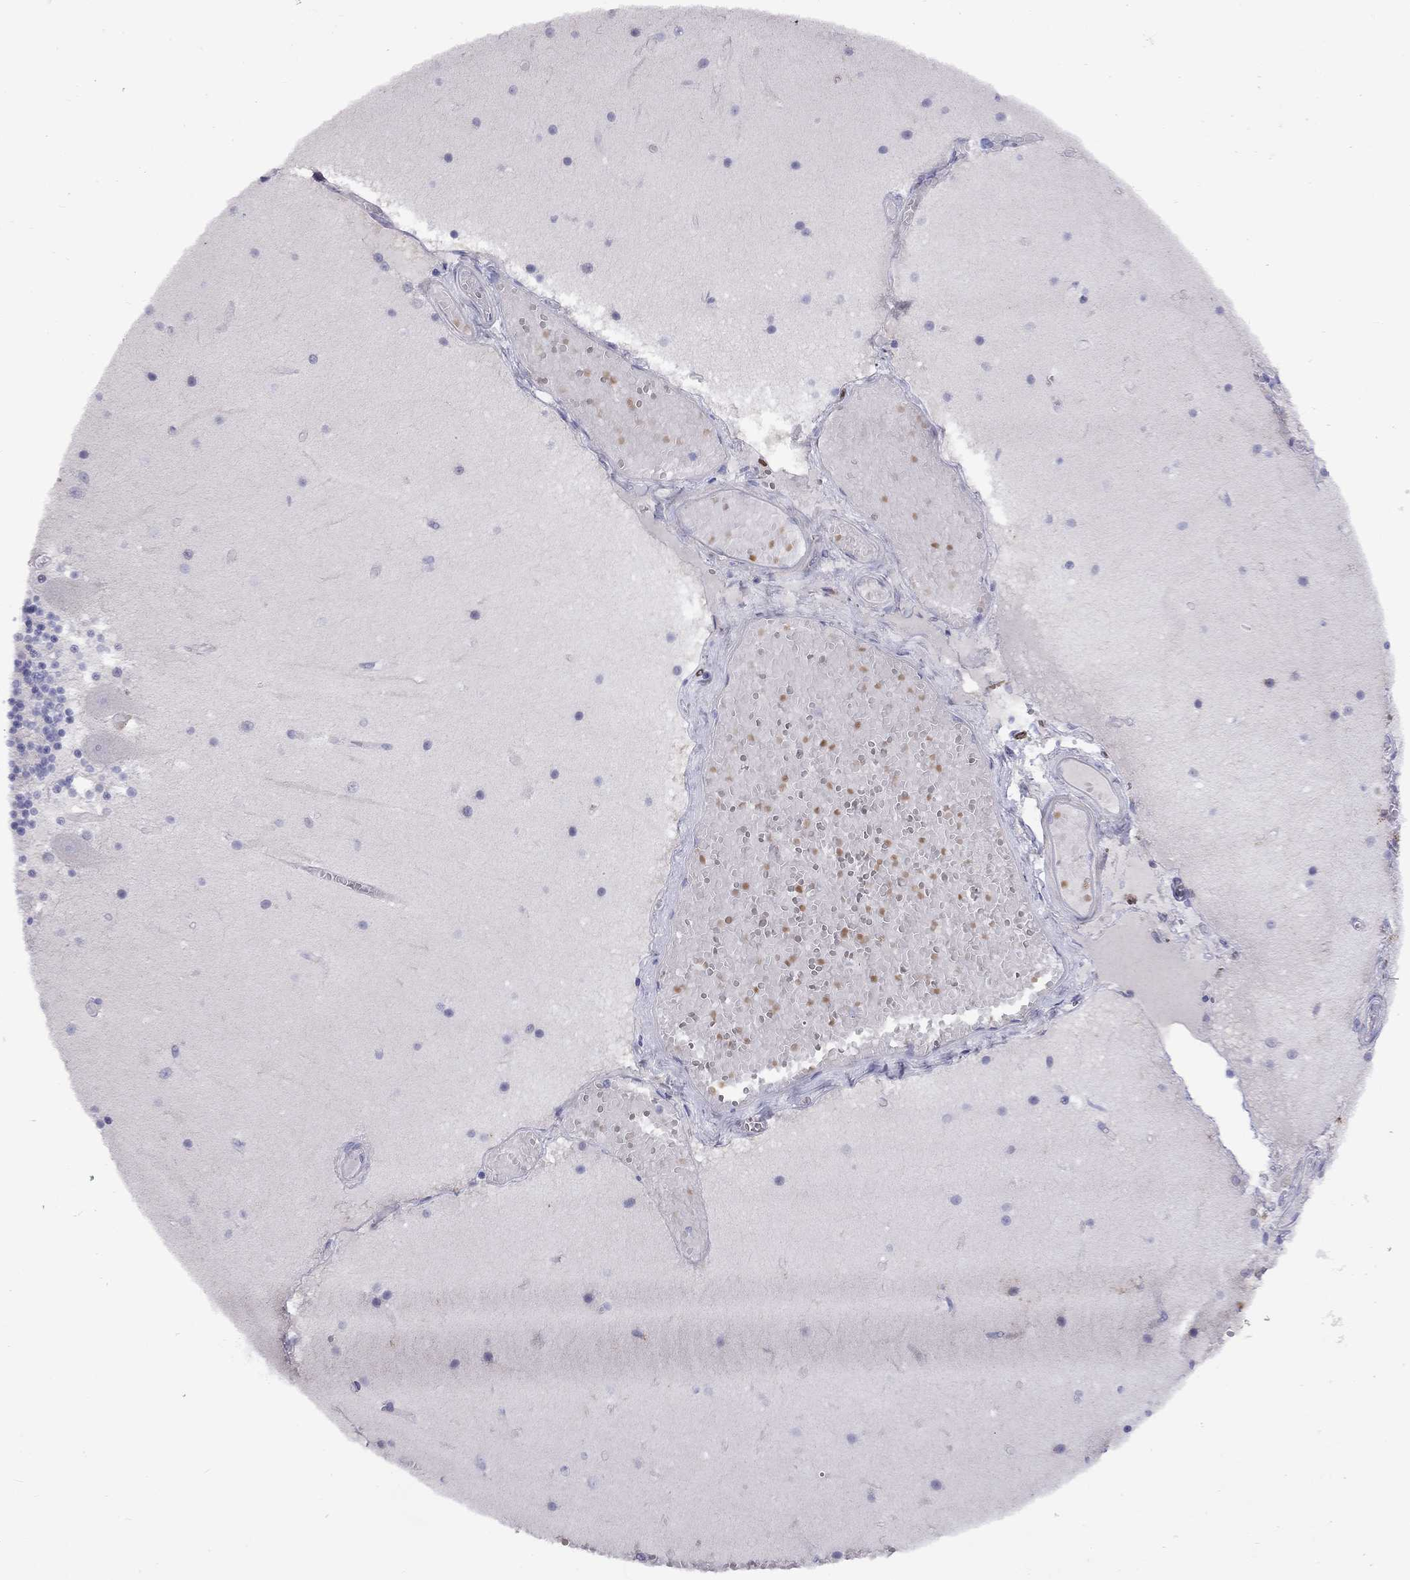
{"staining": {"intensity": "negative", "quantity": "none", "location": "none"}, "tissue": "cerebellum", "cell_type": "Cells in granular layer", "image_type": "normal", "snomed": [{"axis": "morphology", "description": "Normal tissue, NOS"}, {"axis": "topography", "description": "Cerebellum"}], "caption": "Image shows no significant protein positivity in cells in granular layer of benign cerebellum.", "gene": "GNAT3", "patient": {"sex": "female", "age": 28}}